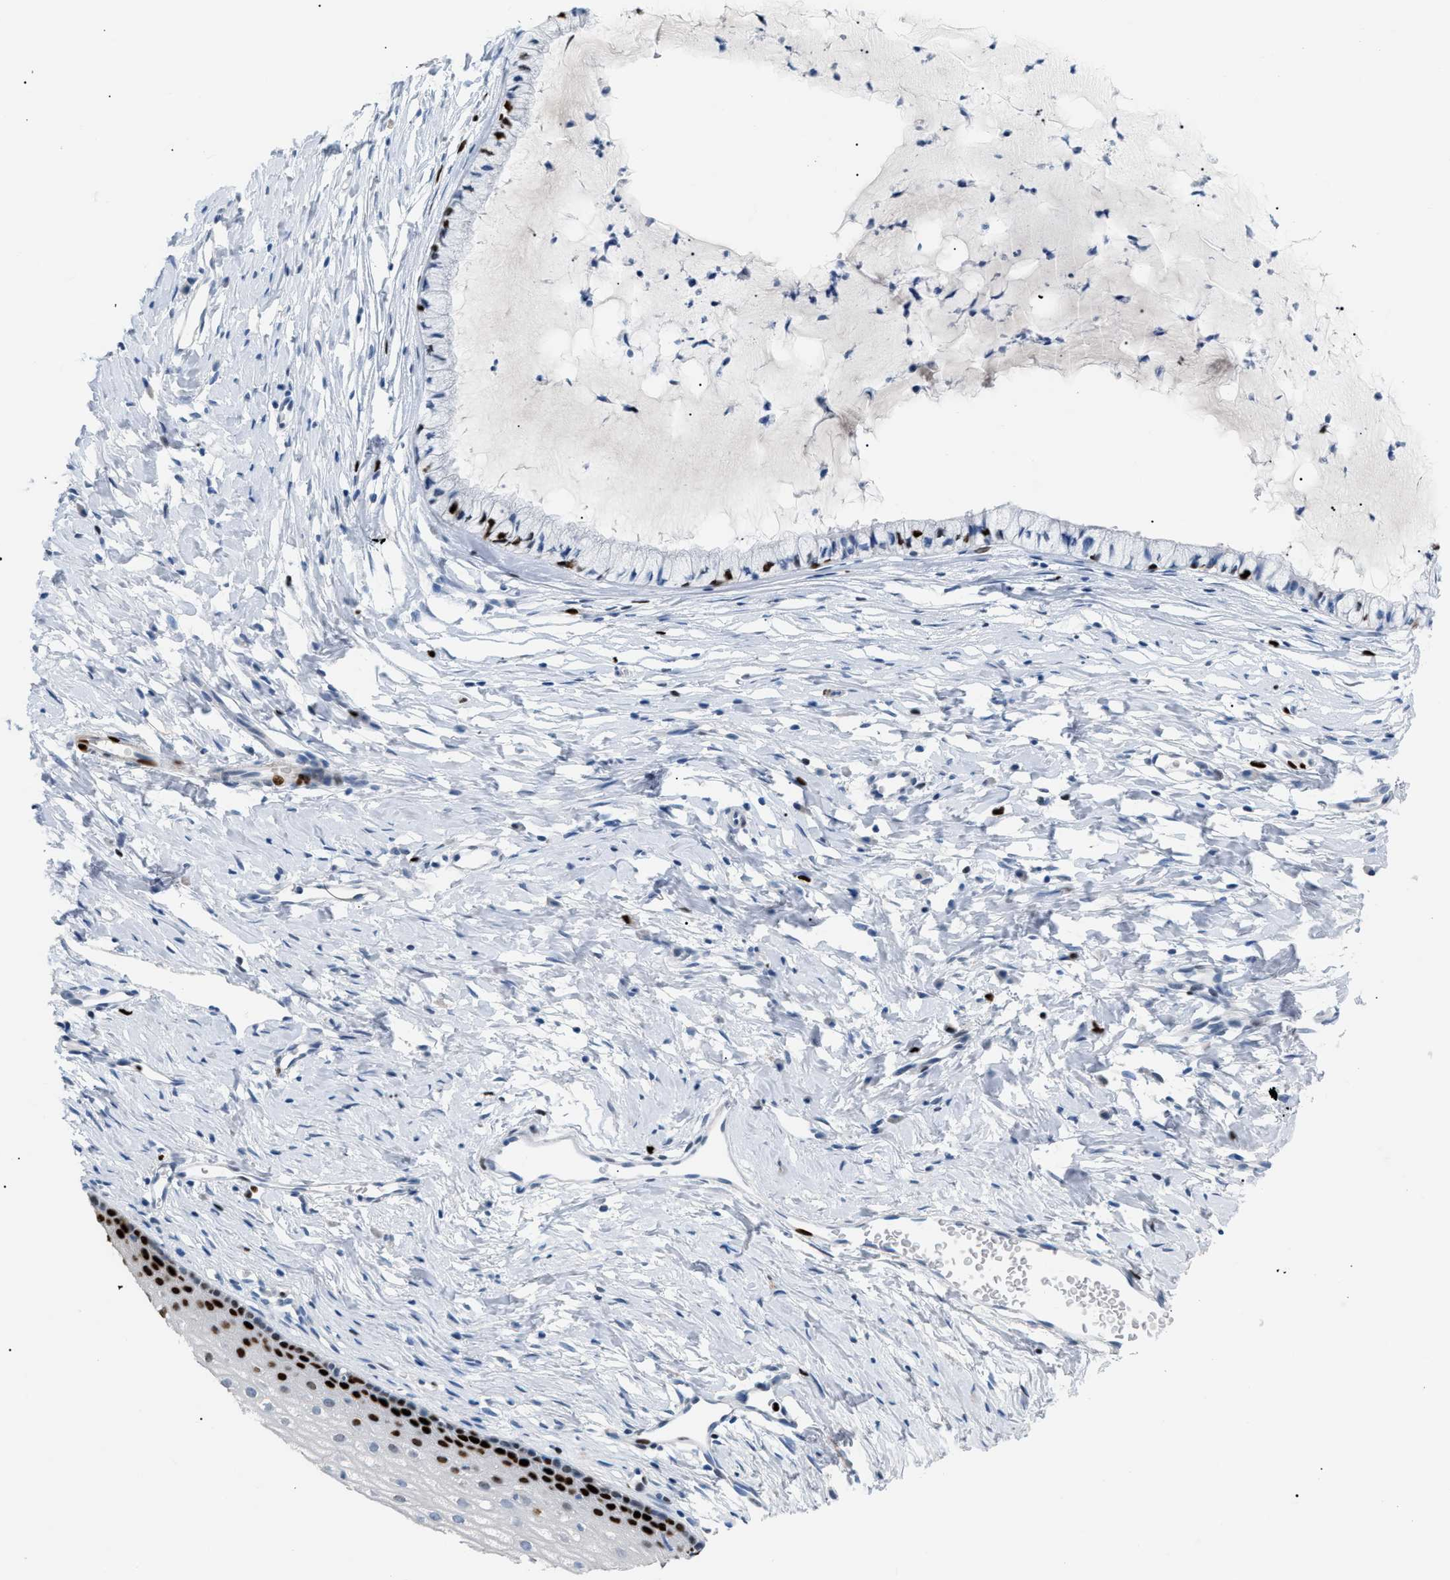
{"staining": {"intensity": "strong", "quantity": "<25%", "location": "nuclear"}, "tissue": "cervix", "cell_type": "Glandular cells", "image_type": "normal", "snomed": [{"axis": "morphology", "description": "Normal tissue, NOS"}, {"axis": "topography", "description": "Cervix"}], "caption": "Immunohistochemistry micrograph of benign cervix: cervix stained using IHC shows medium levels of strong protein expression localized specifically in the nuclear of glandular cells, appearing as a nuclear brown color.", "gene": "MCM7", "patient": {"sex": "female", "age": 46}}